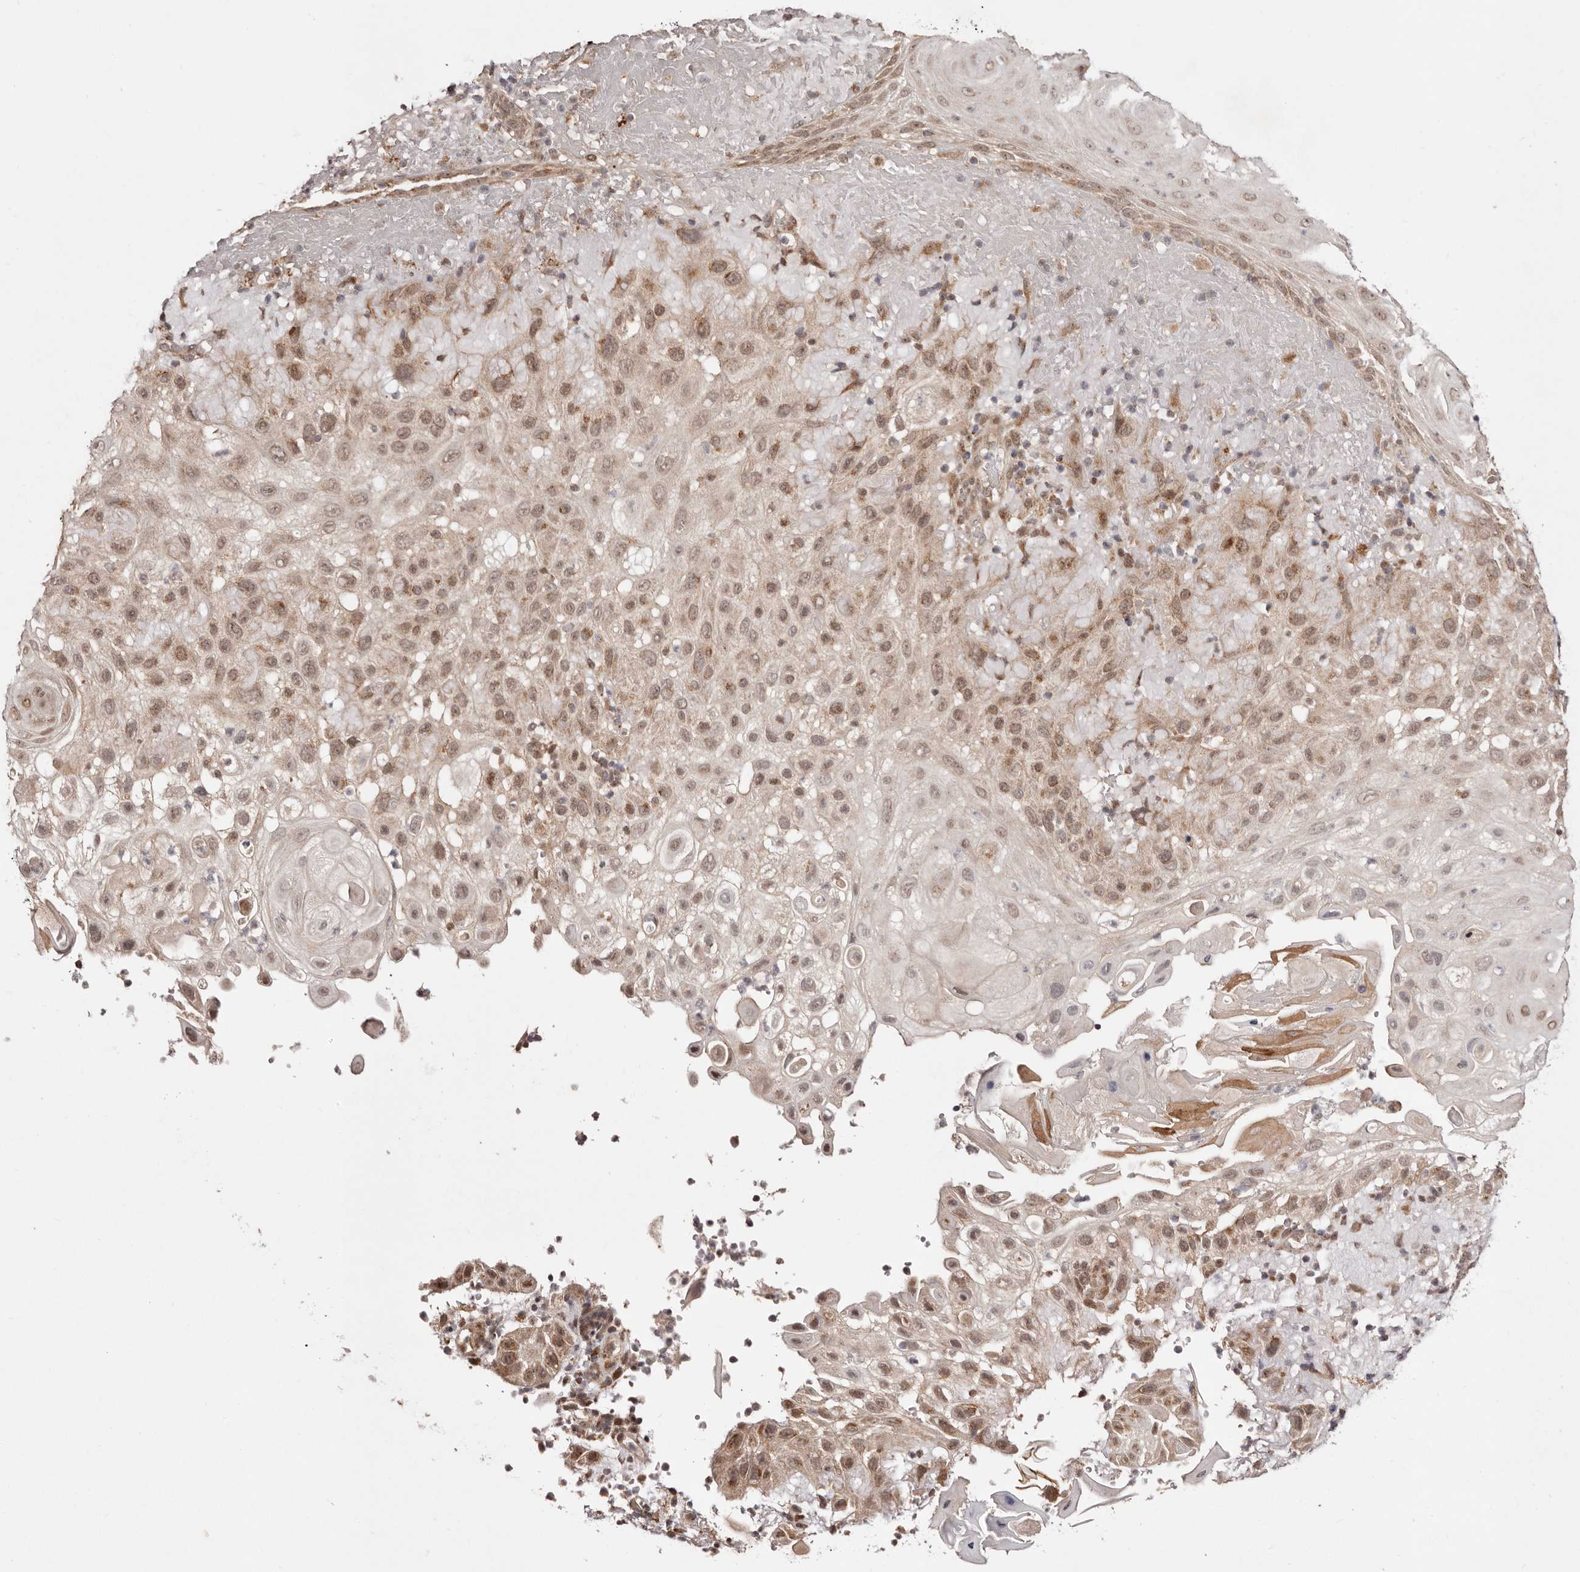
{"staining": {"intensity": "moderate", "quantity": ">75%", "location": "cytoplasmic/membranous"}, "tissue": "skin cancer", "cell_type": "Tumor cells", "image_type": "cancer", "snomed": [{"axis": "morphology", "description": "Normal tissue, NOS"}, {"axis": "morphology", "description": "Squamous cell carcinoma, NOS"}, {"axis": "topography", "description": "Skin"}], "caption": "Approximately >75% of tumor cells in human skin squamous cell carcinoma display moderate cytoplasmic/membranous protein staining as visualized by brown immunohistochemical staining.", "gene": "EGR3", "patient": {"sex": "female", "age": 96}}